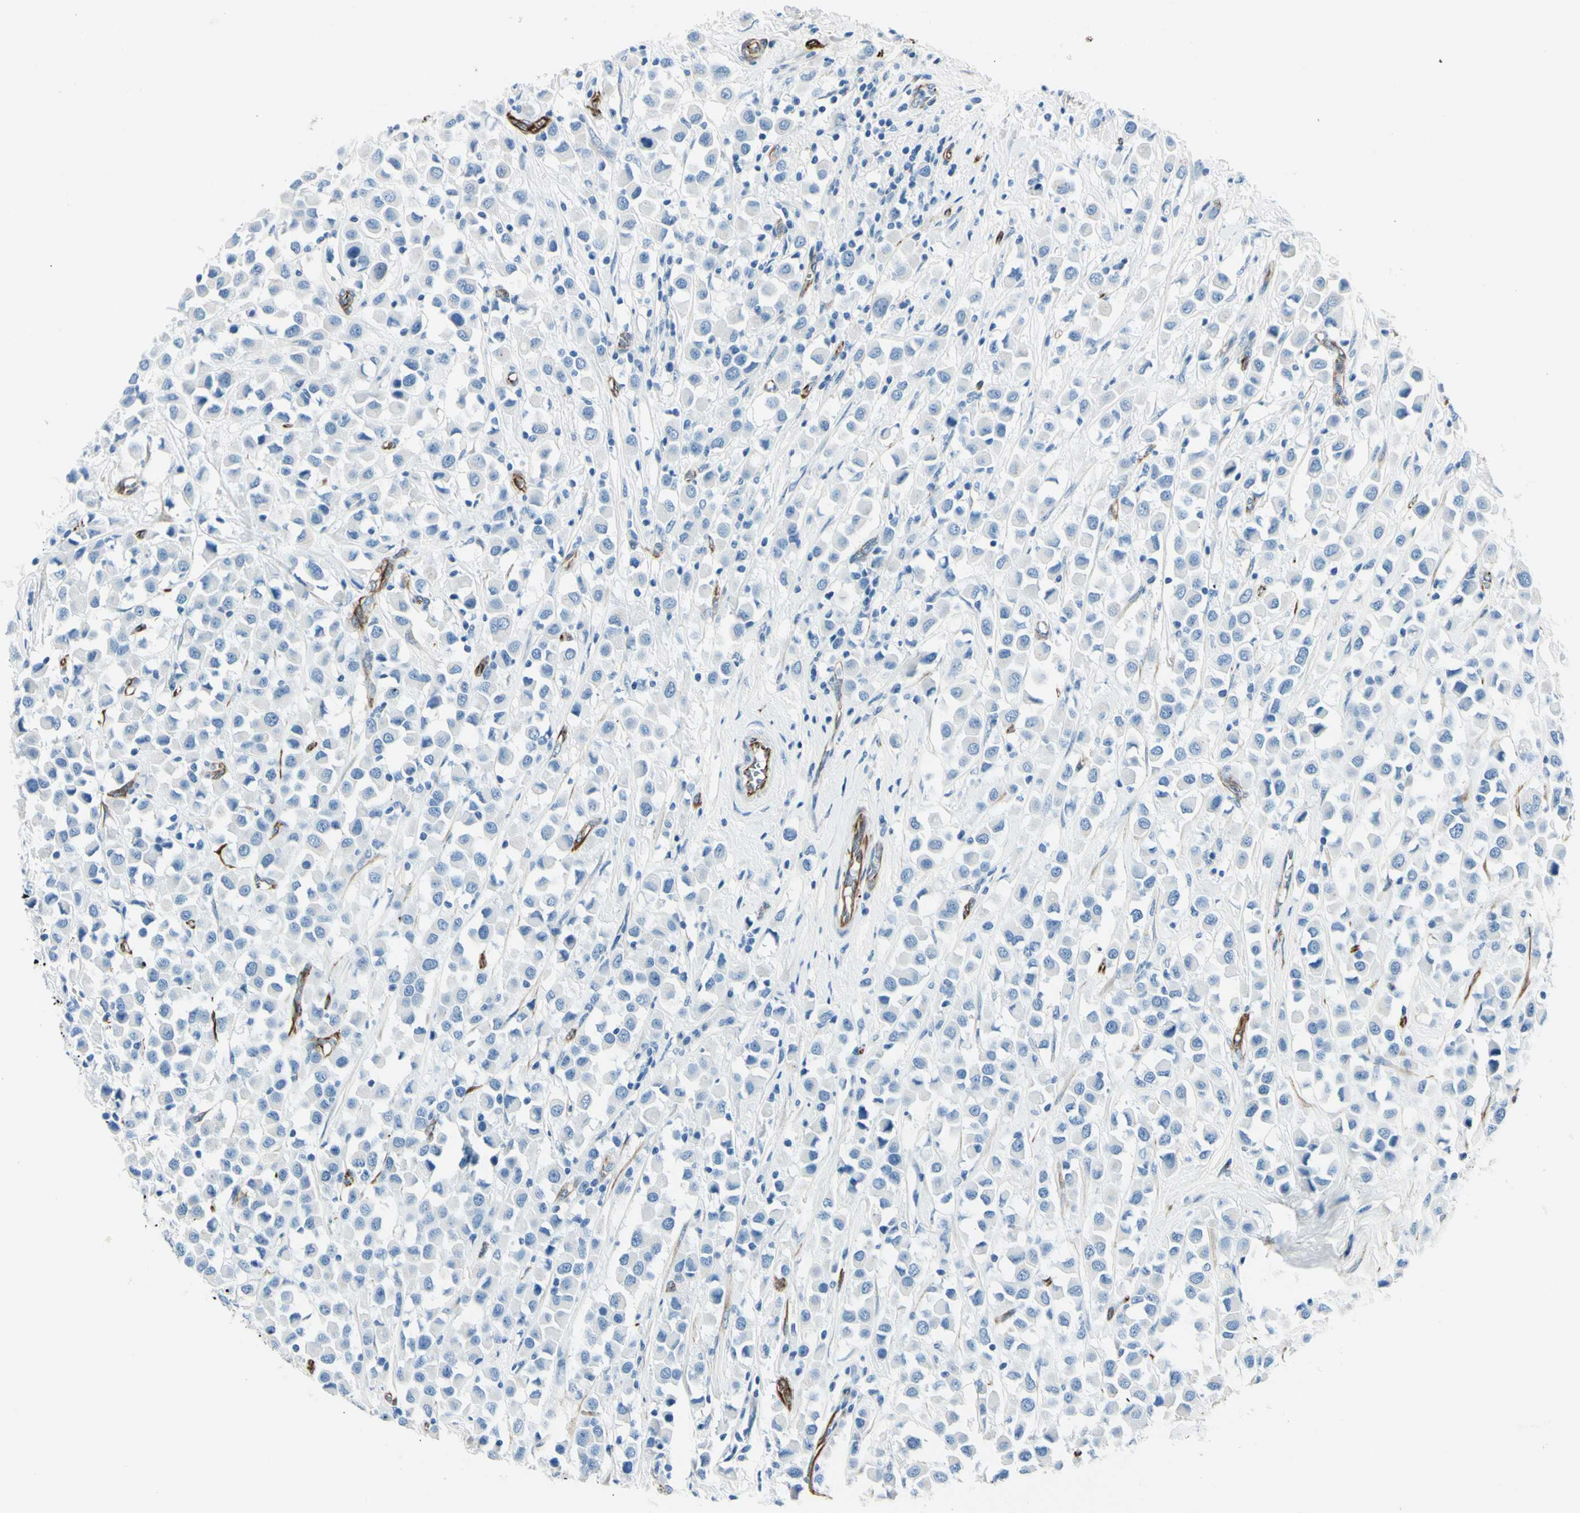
{"staining": {"intensity": "negative", "quantity": "none", "location": "none"}, "tissue": "breast cancer", "cell_type": "Tumor cells", "image_type": "cancer", "snomed": [{"axis": "morphology", "description": "Duct carcinoma"}, {"axis": "topography", "description": "Breast"}], "caption": "Breast cancer (intraductal carcinoma) stained for a protein using immunohistochemistry exhibits no staining tumor cells.", "gene": "PTH2R", "patient": {"sex": "female", "age": 61}}